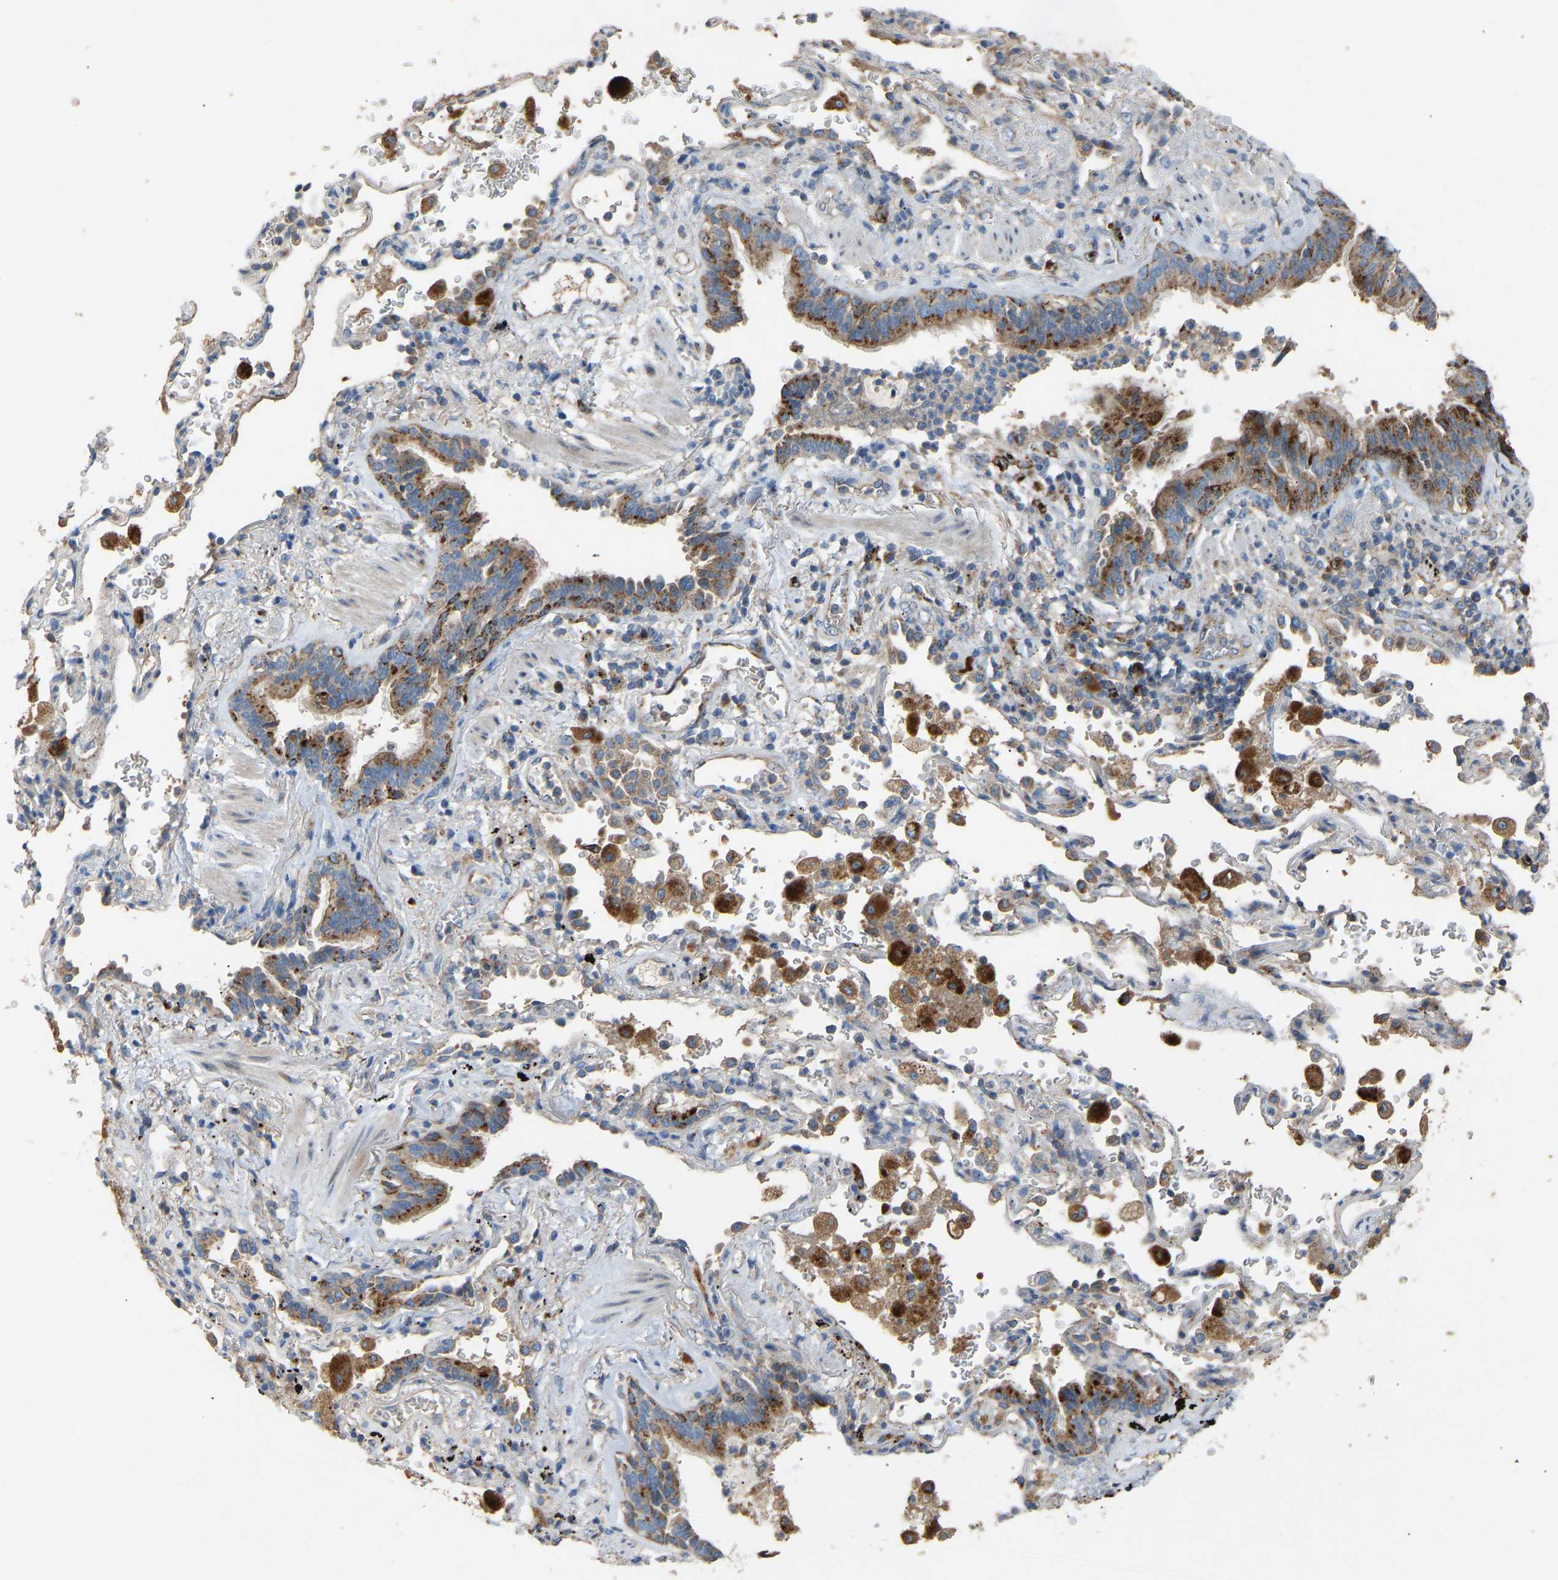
{"staining": {"intensity": "moderate", "quantity": "25%-75%", "location": "cytoplasmic/membranous"}, "tissue": "lung cancer", "cell_type": "Tumor cells", "image_type": "cancer", "snomed": [{"axis": "morphology", "description": "Adenocarcinoma, NOS"}, {"axis": "topography", "description": "Lung"}], "caption": "Immunohistochemical staining of human lung cancer (adenocarcinoma) reveals medium levels of moderate cytoplasmic/membranous protein expression in about 25%-75% of tumor cells. Using DAB (3,3'-diaminobenzidine) (brown) and hematoxylin (blue) stains, captured at high magnification using brightfield microscopy.", "gene": "RGP1", "patient": {"sex": "male", "age": 64}}